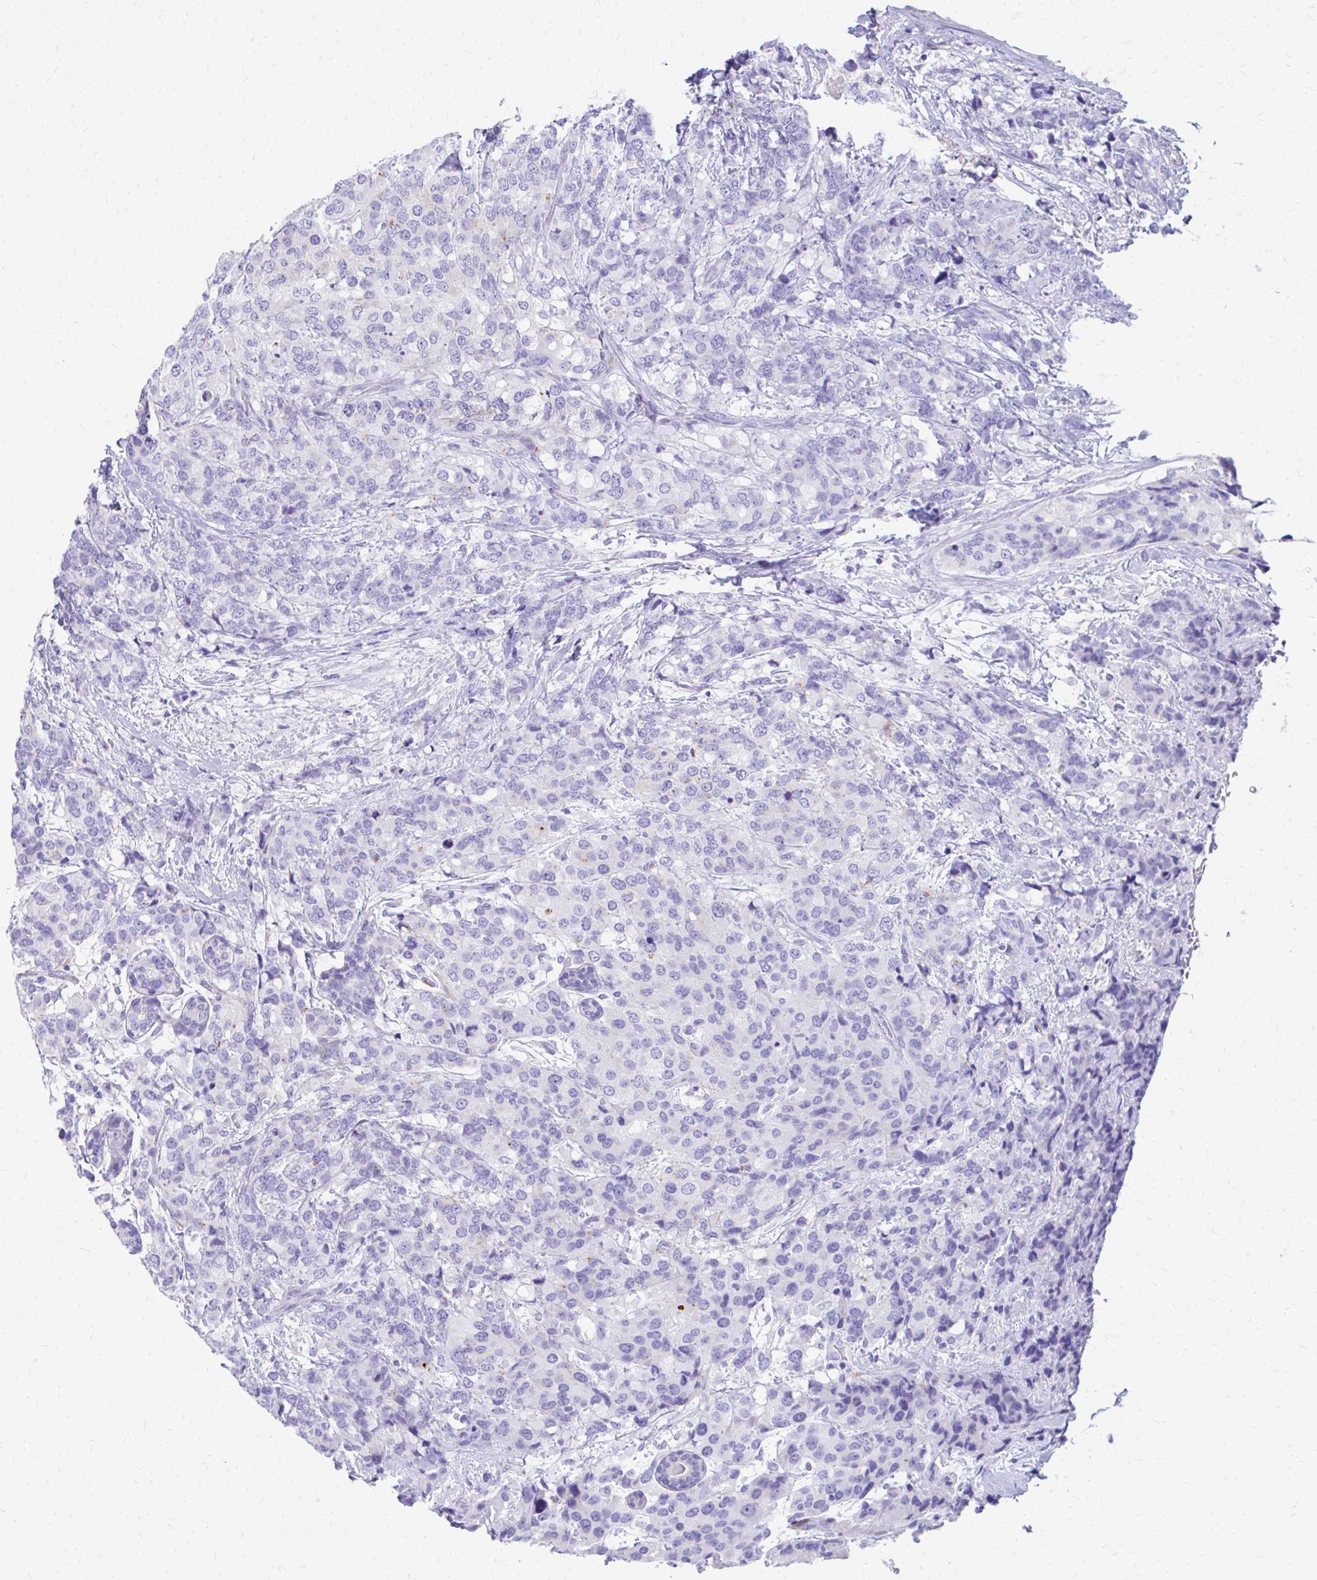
{"staining": {"intensity": "negative", "quantity": "none", "location": "none"}, "tissue": "breast cancer", "cell_type": "Tumor cells", "image_type": "cancer", "snomed": [{"axis": "morphology", "description": "Lobular carcinoma"}, {"axis": "topography", "description": "Breast"}], "caption": "Tumor cells show no significant protein staining in lobular carcinoma (breast).", "gene": "KRIT1", "patient": {"sex": "female", "age": 59}}